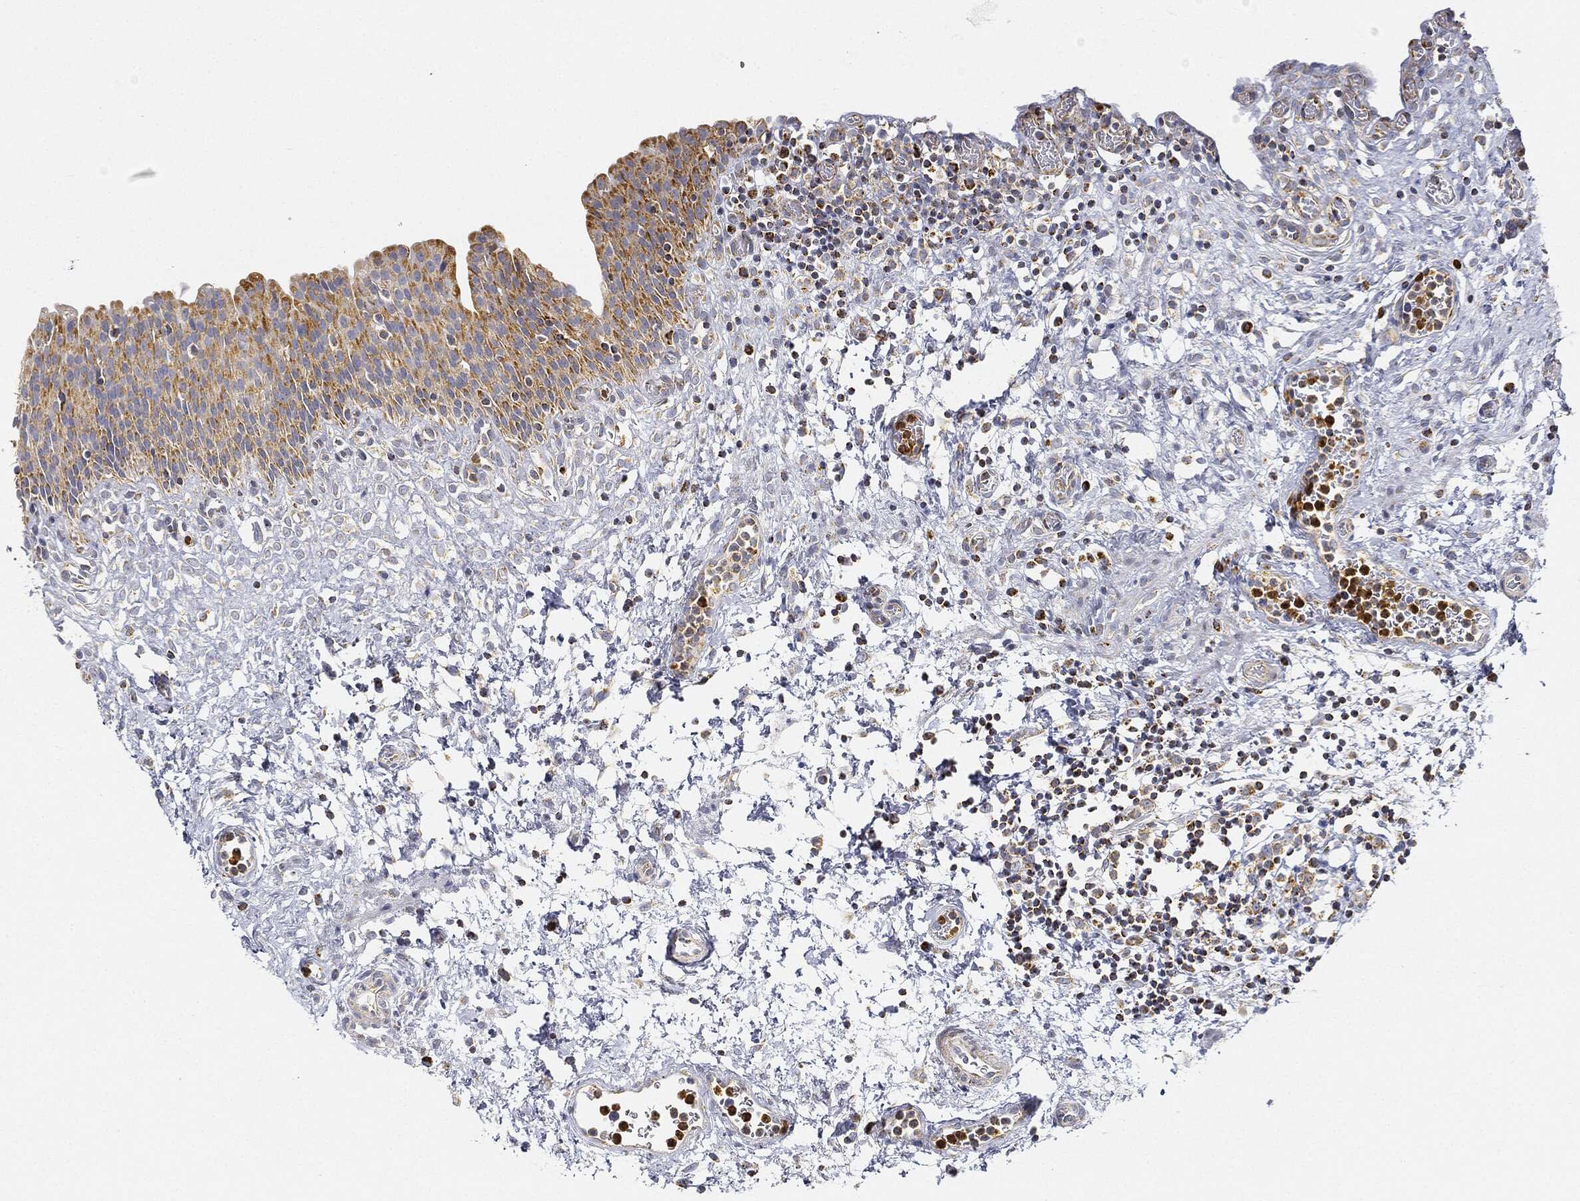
{"staining": {"intensity": "strong", "quantity": "25%-75%", "location": "cytoplasmic/membranous"}, "tissue": "urinary bladder", "cell_type": "Urothelial cells", "image_type": "normal", "snomed": [{"axis": "morphology", "description": "Normal tissue, NOS"}, {"axis": "topography", "description": "Urinary bladder"}], "caption": "Brown immunohistochemical staining in normal human urinary bladder reveals strong cytoplasmic/membranous staining in about 25%-75% of urothelial cells.", "gene": "CAPN15", "patient": {"sex": "male", "age": 37}}